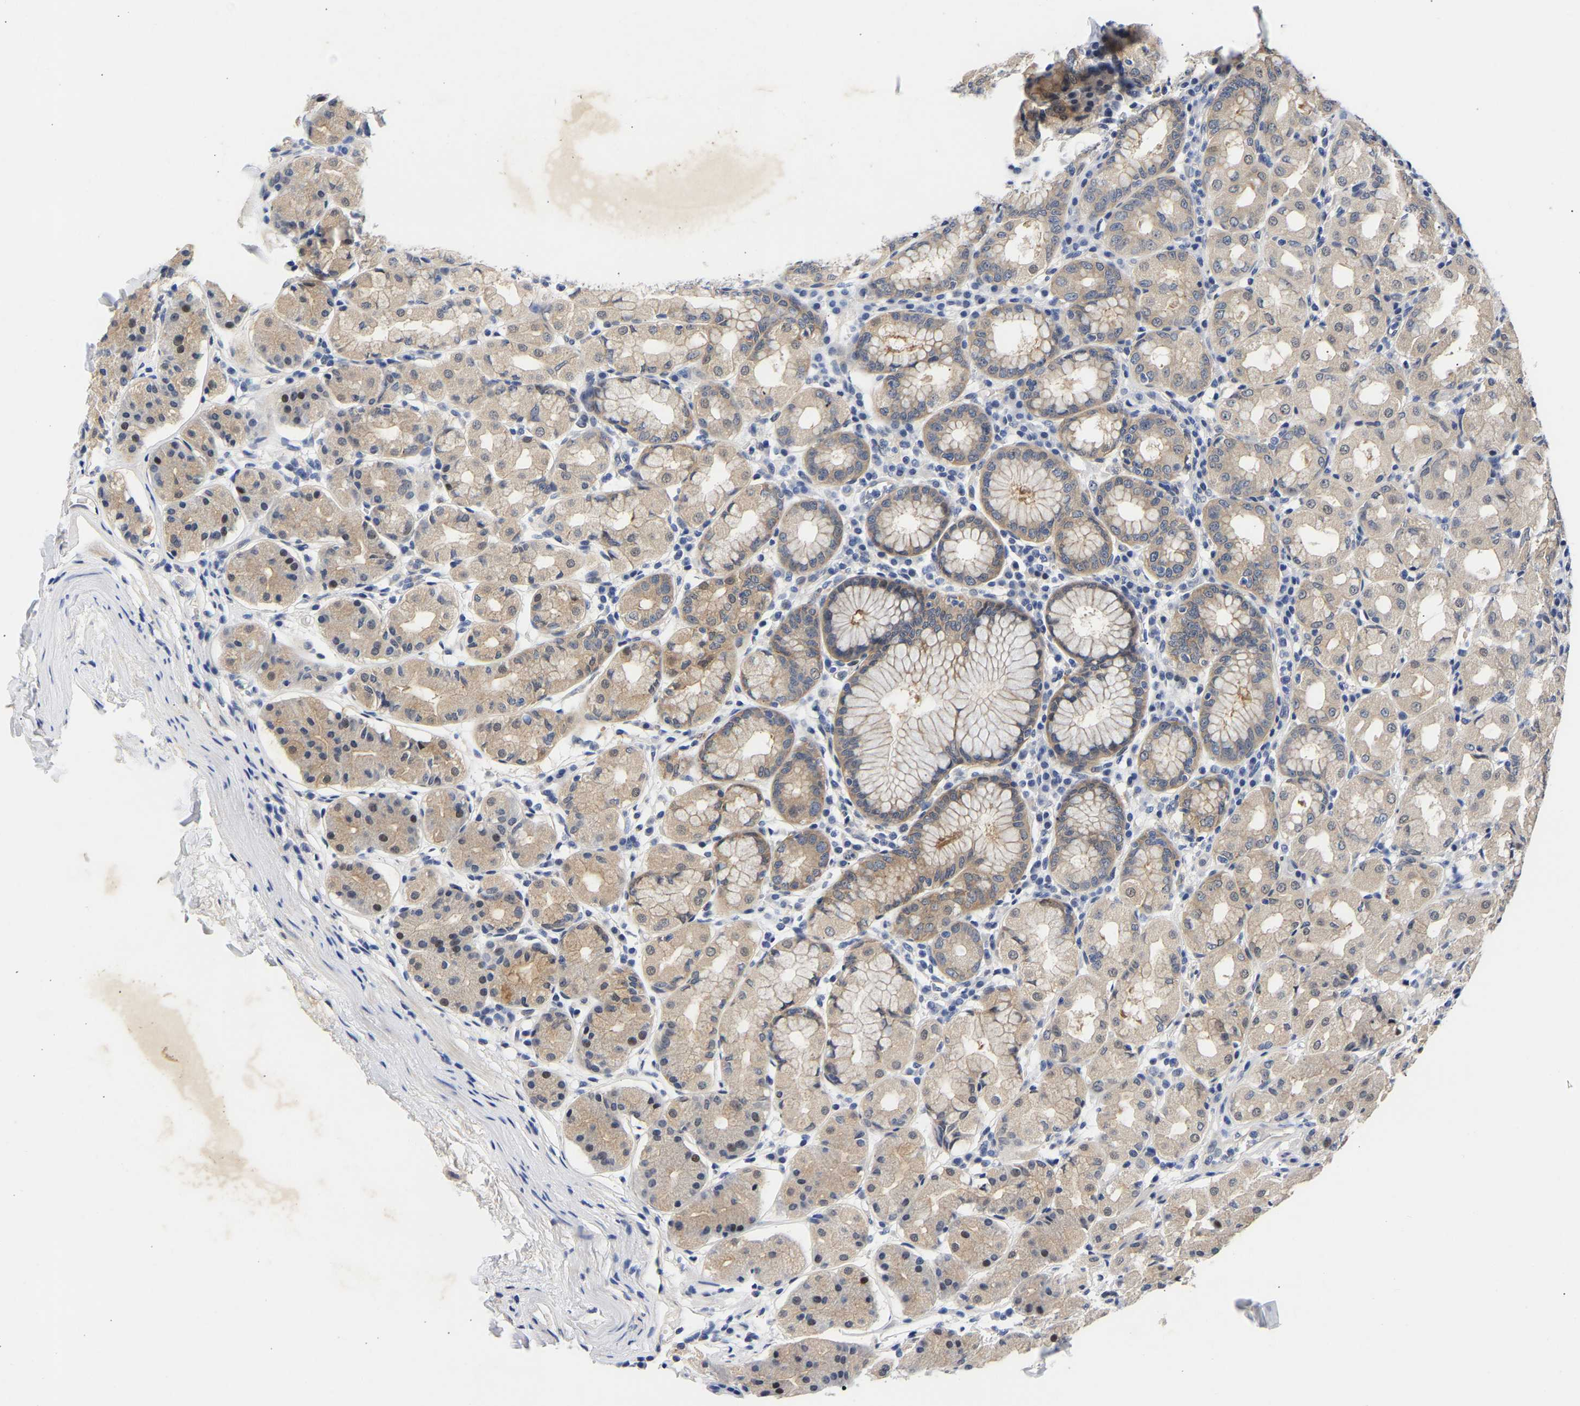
{"staining": {"intensity": "moderate", "quantity": "25%-75%", "location": "cytoplasmic/membranous,nuclear"}, "tissue": "stomach", "cell_type": "Glandular cells", "image_type": "normal", "snomed": [{"axis": "morphology", "description": "Normal tissue, NOS"}, {"axis": "topography", "description": "Stomach"}, {"axis": "topography", "description": "Stomach, lower"}], "caption": "A micrograph showing moderate cytoplasmic/membranous,nuclear staining in approximately 25%-75% of glandular cells in benign stomach, as visualized by brown immunohistochemical staining.", "gene": "CCDC6", "patient": {"sex": "female", "age": 56}}